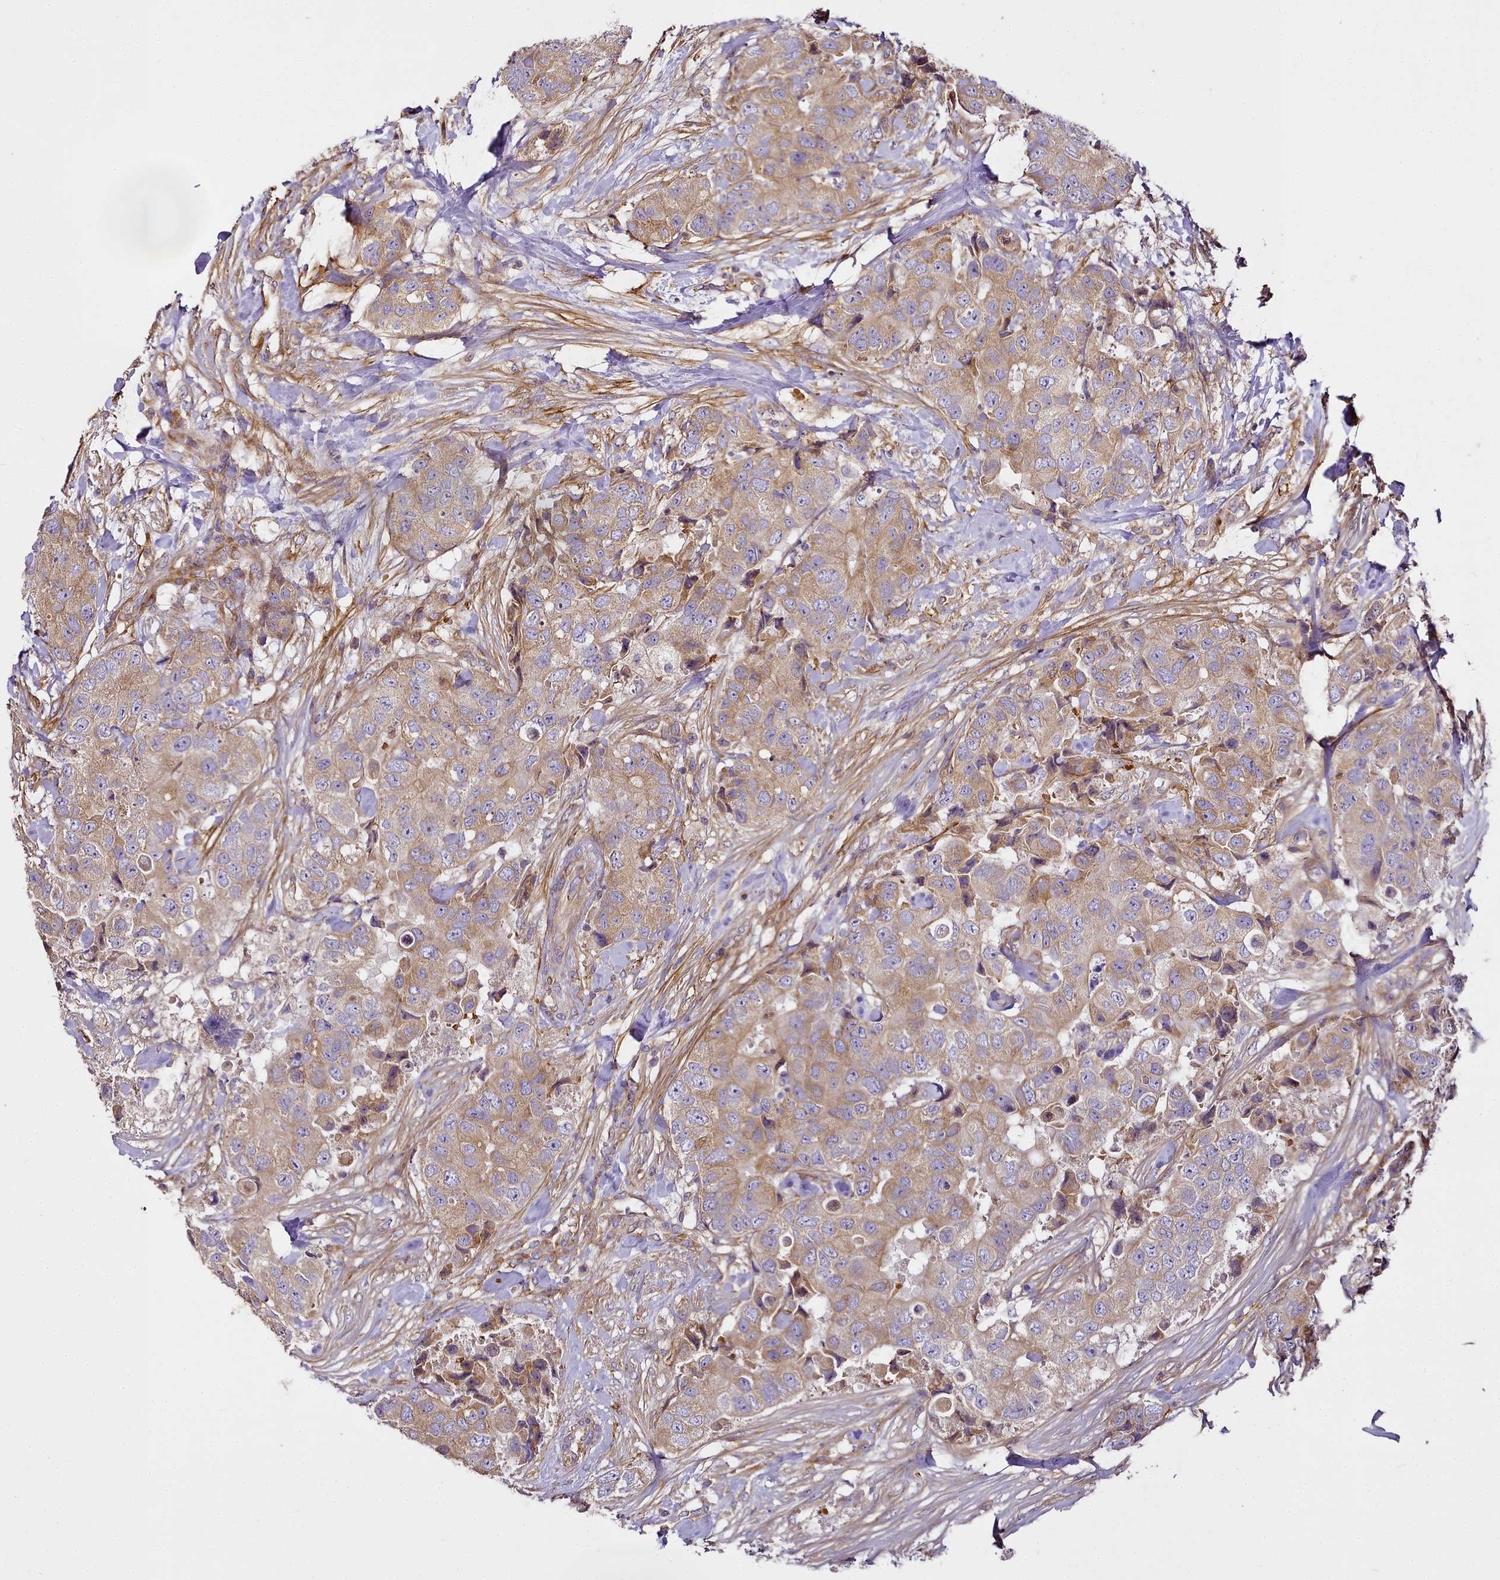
{"staining": {"intensity": "weak", "quantity": "25%-75%", "location": "cytoplasmic/membranous"}, "tissue": "breast cancer", "cell_type": "Tumor cells", "image_type": "cancer", "snomed": [{"axis": "morphology", "description": "Duct carcinoma"}, {"axis": "topography", "description": "Breast"}], "caption": "This photomicrograph displays breast invasive ductal carcinoma stained with immunohistochemistry (IHC) to label a protein in brown. The cytoplasmic/membranous of tumor cells show weak positivity for the protein. Nuclei are counter-stained blue.", "gene": "NBPF1", "patient": {"sex": "female", "age": 62}}